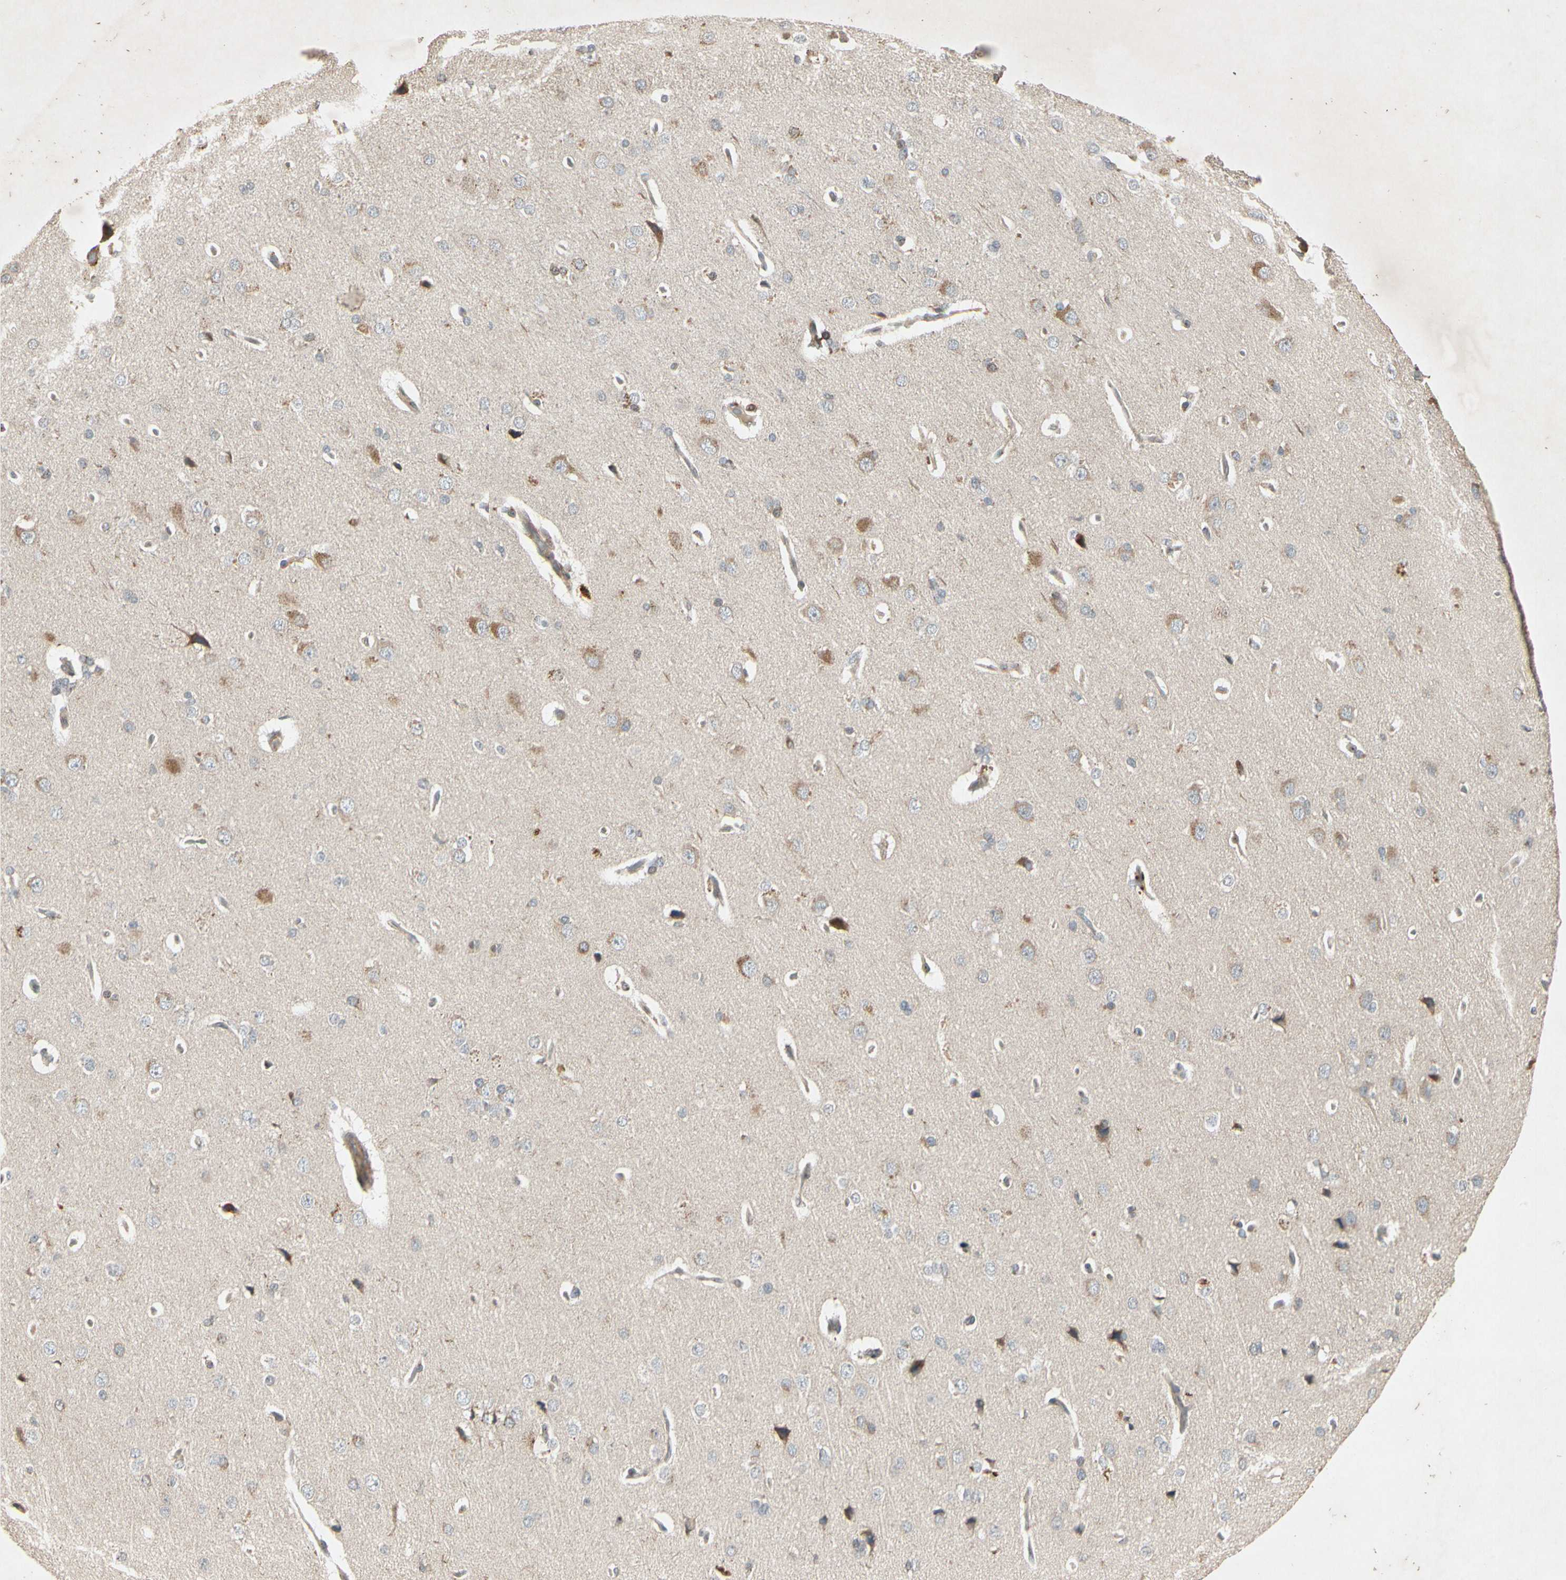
{"staining": {"intensity": "weak", "quantity": "25%-75%", "location": "cytoplasmic/membranous"}, "tissue": "cerebral cortex", "cell_type": "Endothelial cells", "image_type": "normal", "snomed": [{"axis": "morphology", "description": "Normal tissue, NOS"}, {"axis": "topography", "description": "Cerebral cortex"}], "caption": "An image of cerebral cortex stained for a protein reveals weak cytoplasmic/membranous brown staining in endothelial cells. Ihc stains the protein of interest in brown and the nuclei are stained blue.", "gene": "TEK", "patient": {"sex": "male", "age": 62}}